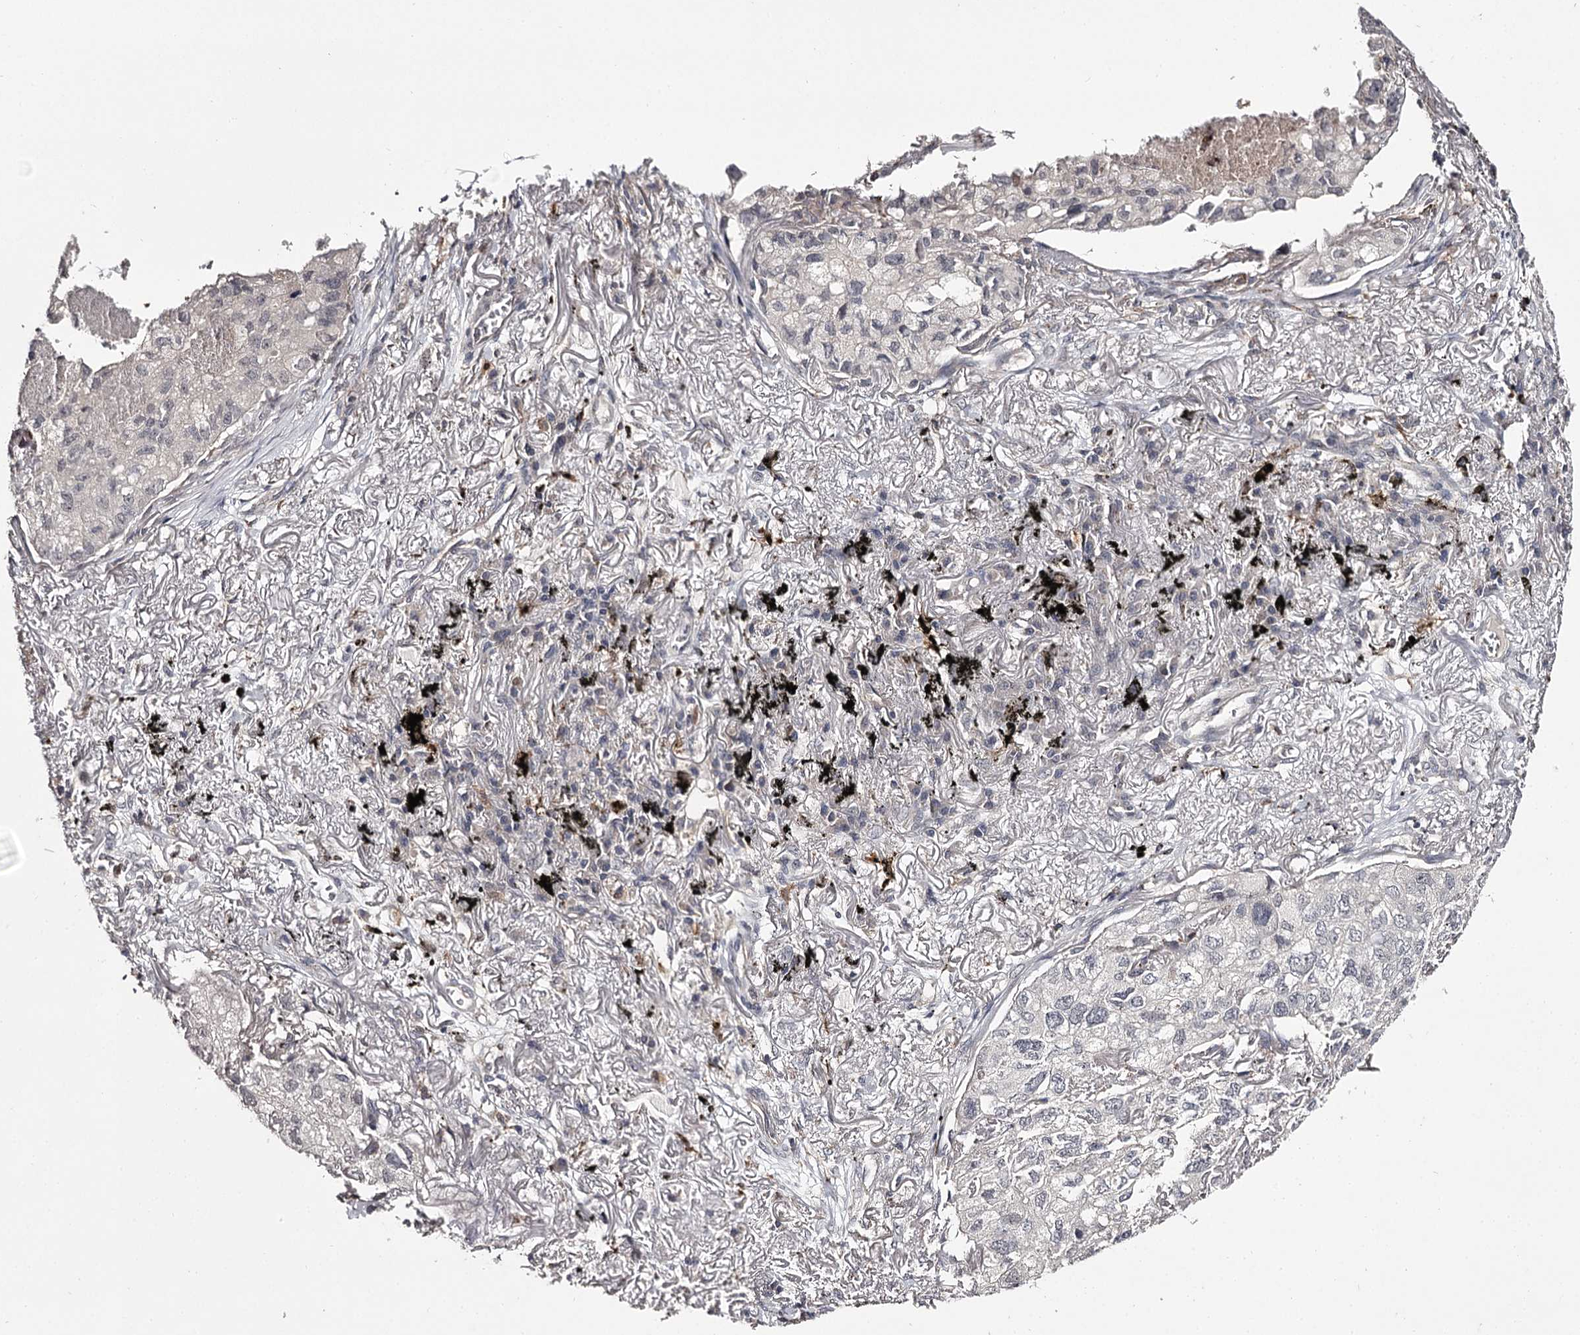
{"staining": {"intensity": "negative", "quantity": "none", "location": "none"}, "tissue": "lung cancer", "cell_type": "Tumor cells", "image_type": "cancer", "snomed": [{"axis": "morphology", "description": "Adenocarcinoma, NOS"}, {"axis": "topography", "description": "Lung"}], "caption": "High power microscopy photomicrograph of an IHC micrograph of adenocarcinoma (lung), revealing no significant expression in tumor cells.", "gene": "SLC32A1", "patient": {"sex": "male", "age": 65}}